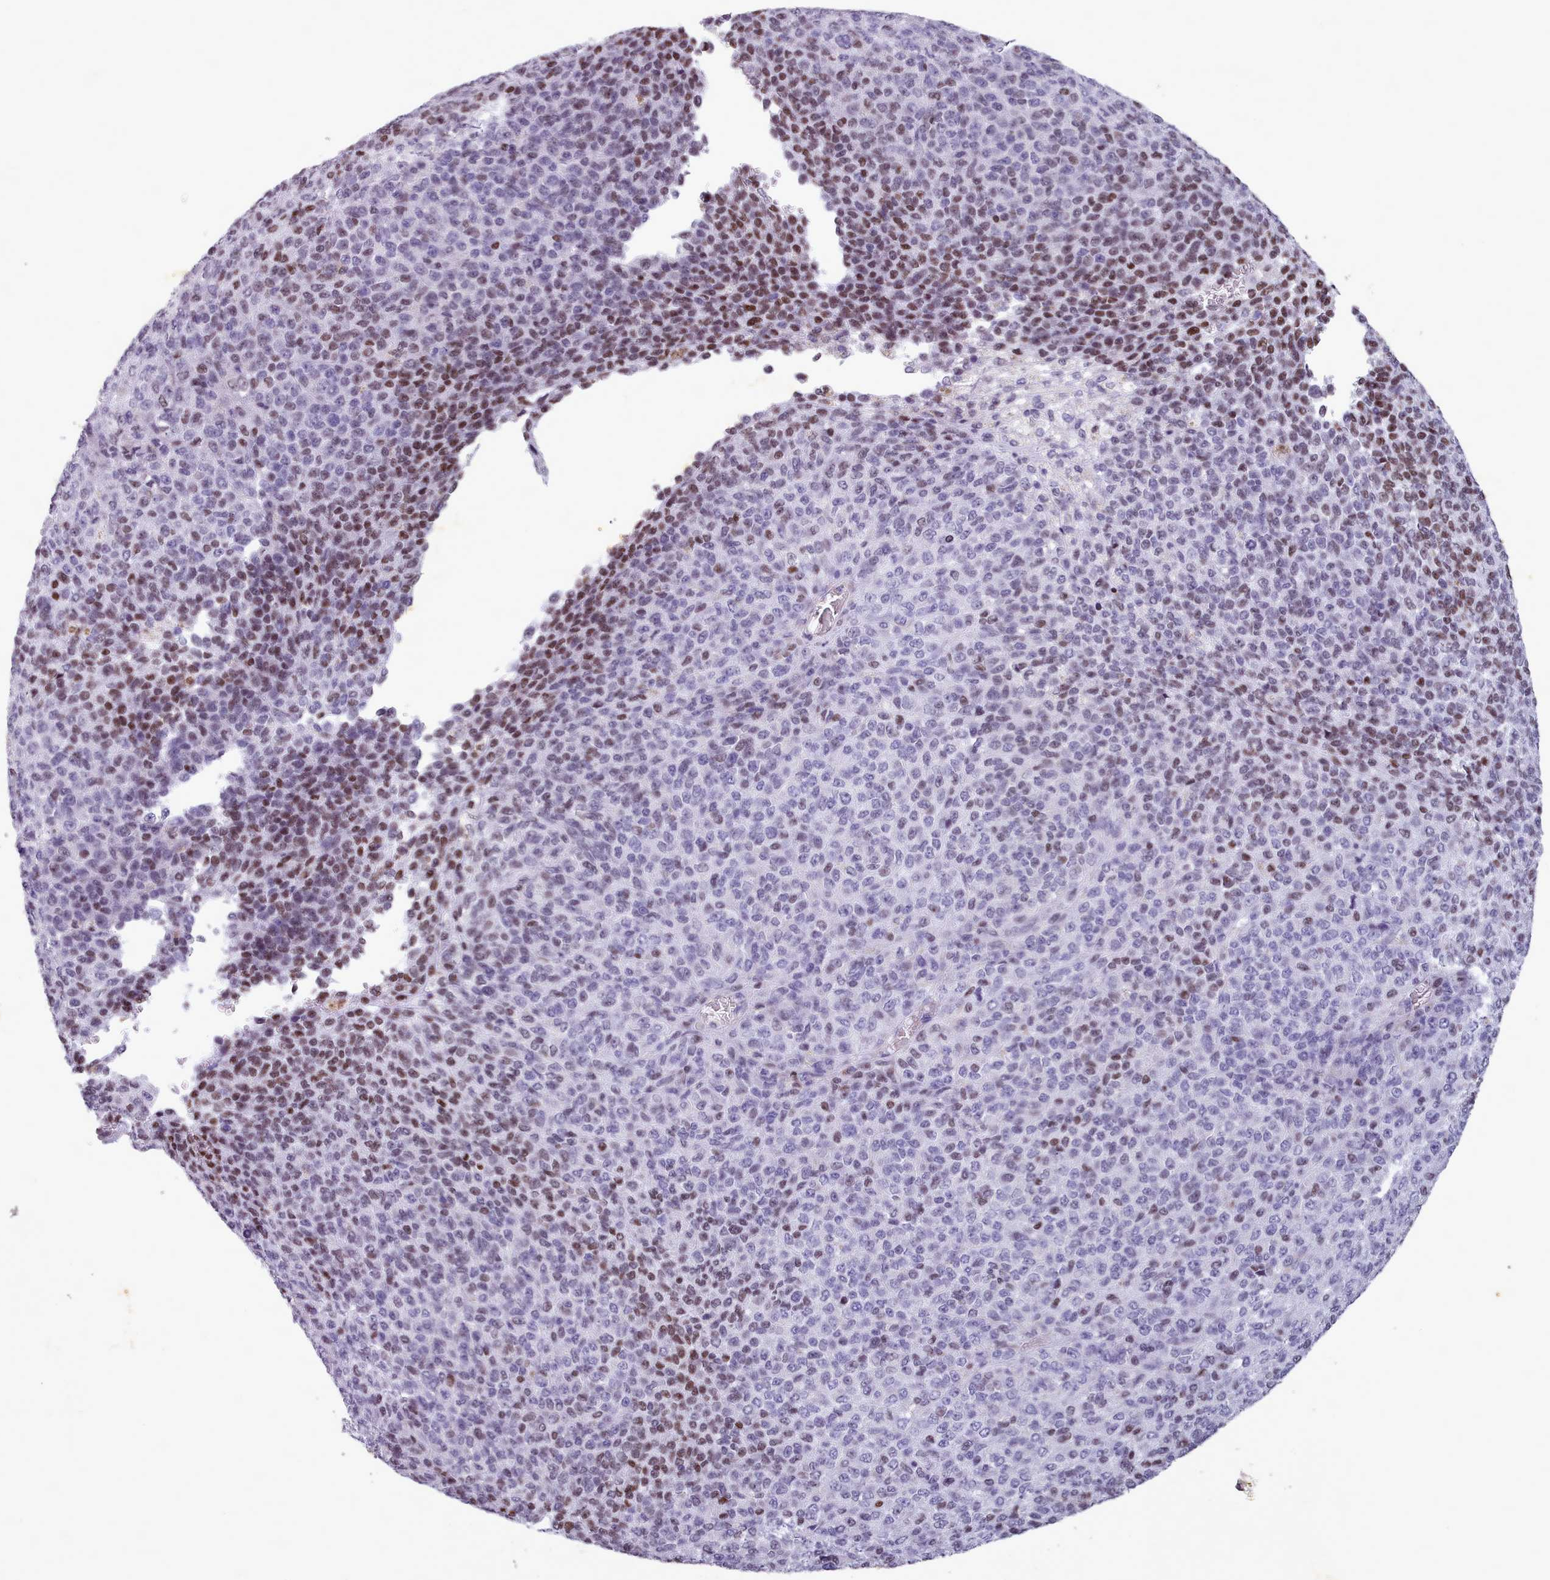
{"staining": {"intensity": "moderate", "quantity": "<25%", "location": "nuclear"}, "tissue": "melanoma", "cell_type": "Tumor cells", "image_type": "cancer", "snomed": [{"axis": "morphology", "description": "Malignant melanoma, Metastatic site"}, {"axis": "topography", "description": "Brain"}], "caption": "Immunohistochemical staining of human malignant melanoma (metastatic site) demonstrates low levels of moderate nuclear protein expression in about <25% of tumor cells.", "gene": "KCNT2", "patient": {"sex": "female", "age": 56}}